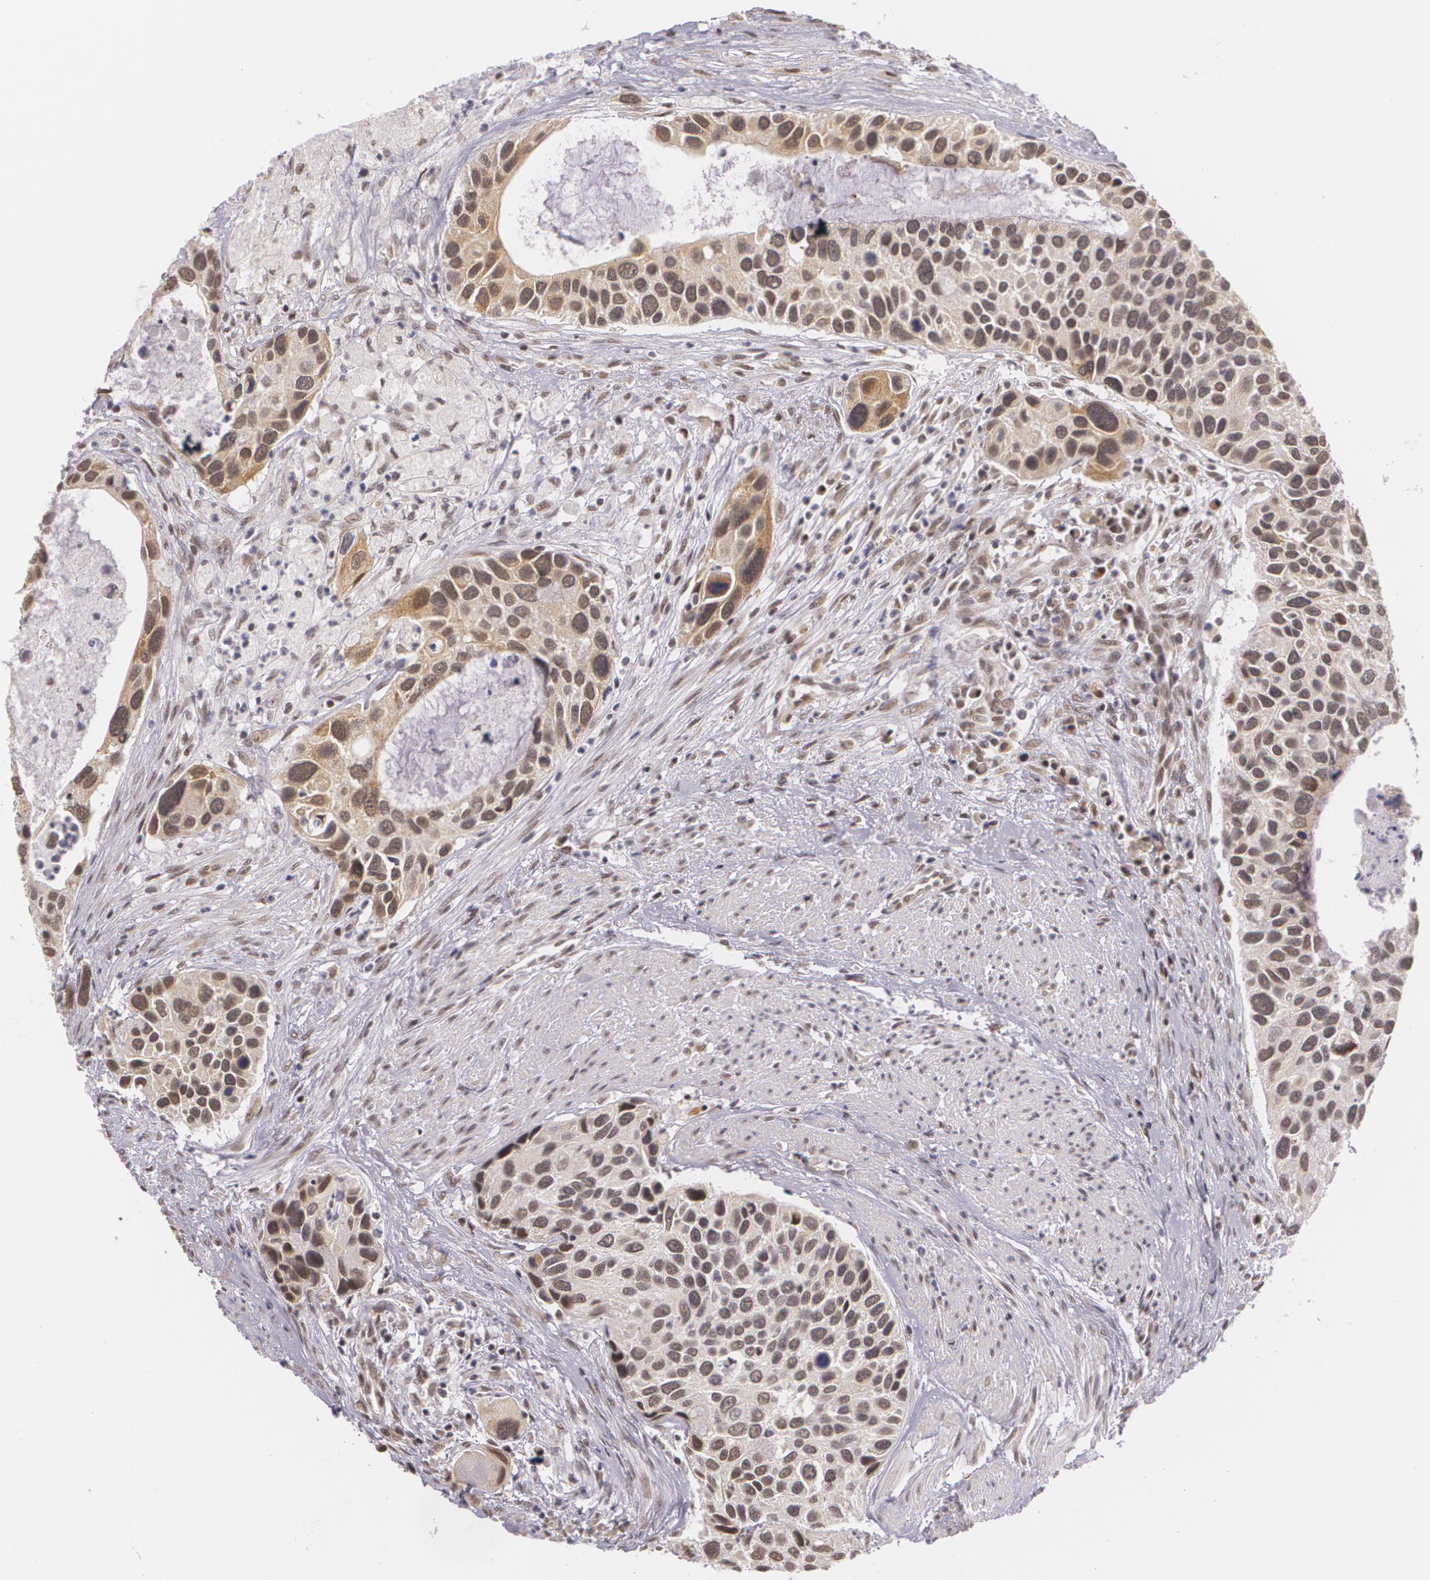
{"staining": {"intensity": "moderate", "quantity": "25%-75%", "location": "nuclear"}, "tissue": "urothelial cancer", "cell_type": "Tumor cells", "image_type": "cancer", "snomed": [{"axis": "morphology", "description": "Urothelial carcinoma, High grade"}, {"axis": "topography", "description": "Urinary bladder"}], "caption": "Approximately 25%-75% of tumor cells in urothelial cancer demonstrate moderate nuclear protein staining as visualized by brown immunohistochemical staining.", "gene": "ALX1", "patient": {"sex": "male", "age": 66}}